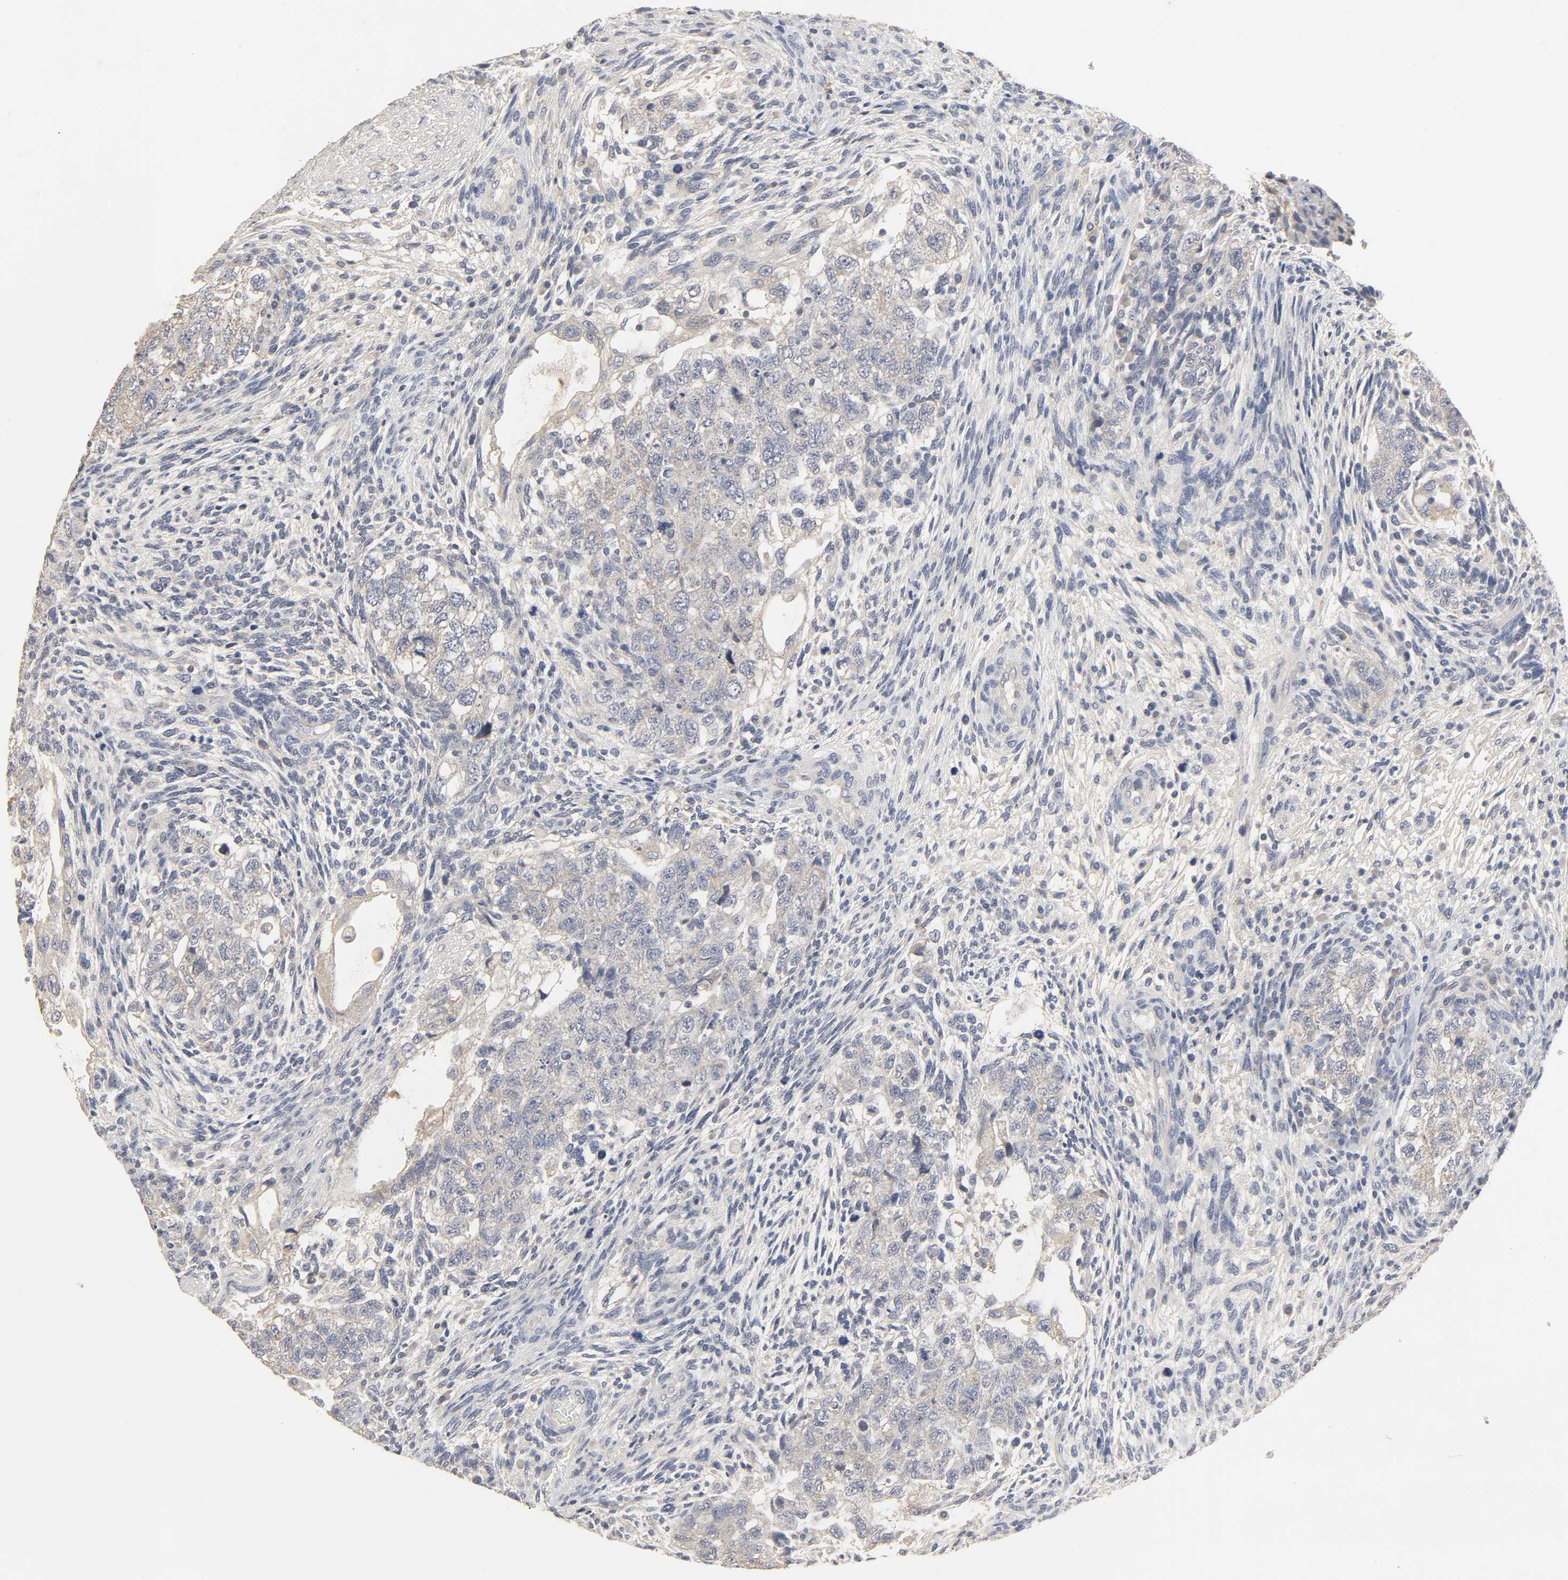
{"staining": {"intensity": "negative", "quantity": "none", "location": "none"}, "tissue": "testis cancer", "cell_type": "Tumor cells", "image_type": "cancer", "snomed": [{"axis": "morphology", "description": "Normal tissue, NOS"}, {"axis": "morphology", "description": "Carcinoma, Embryonal, NOS"}, {"axis": "topography", "description": "Testis"}], "caption": "High power microscopy image of an IHC histopathology image of testis cancer, revealing no significant staining in tumor cells.", "gene": "SLC10A2", "patient": {"sex": "male", "age": 36}}